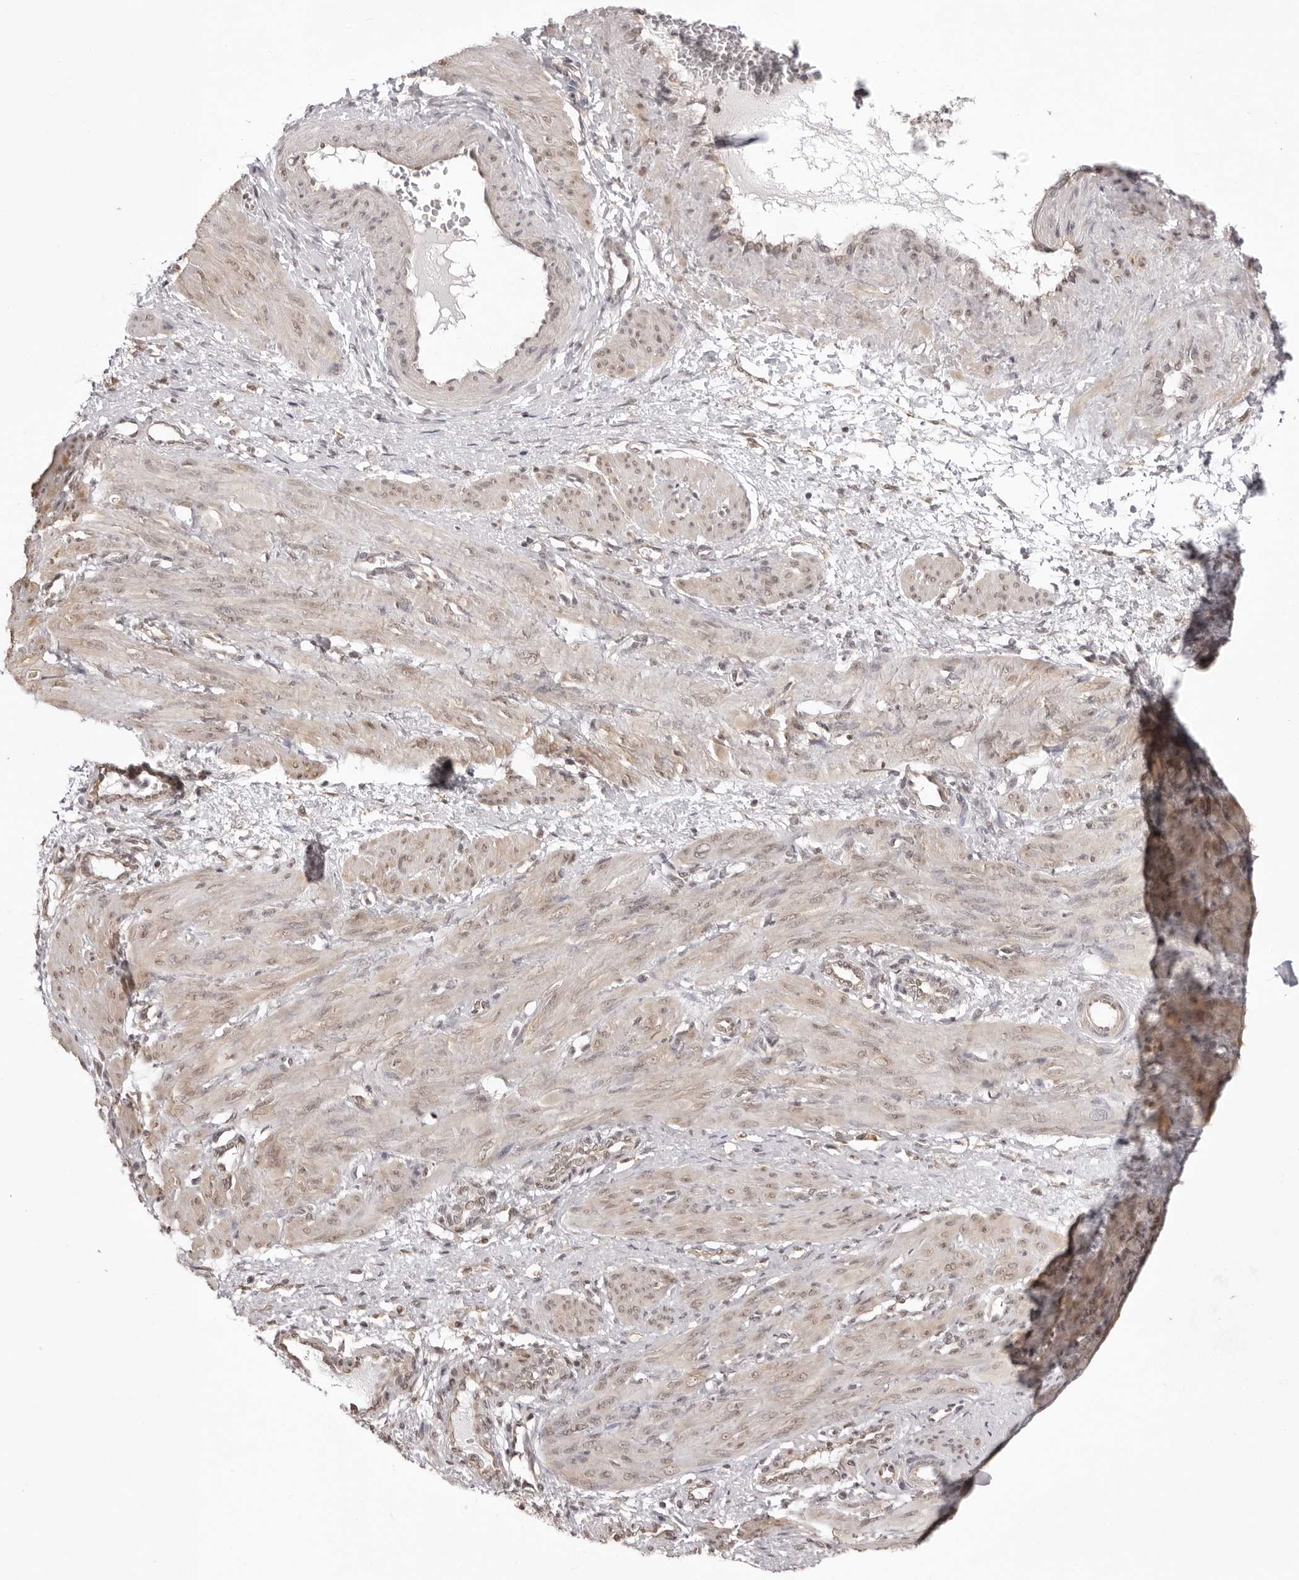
{"staining": {"intensity": "weak", "quantity": "25%-75%", "location": "cytoplasmic/membranous"}, "tissue": "smooth muscle", "cell_type": "Smooth muscle cells", "image_type": "normal", "snomed": [{"axis": "morphology", "description": "Normal tissue, NOS"}, {"axis": "topography", "description": "Endometrium"}], "caption": "A low amount of weak cytoplasmic/membranous positivity is appreciated in about 25%-75% of smooth muscle cells in unremarkable smooth muscle. The protein is shown in brown color, while the nuclei are stained blue.", "gene": "ZC3H11A", "patient": {"sex": "female", "age": 33}}